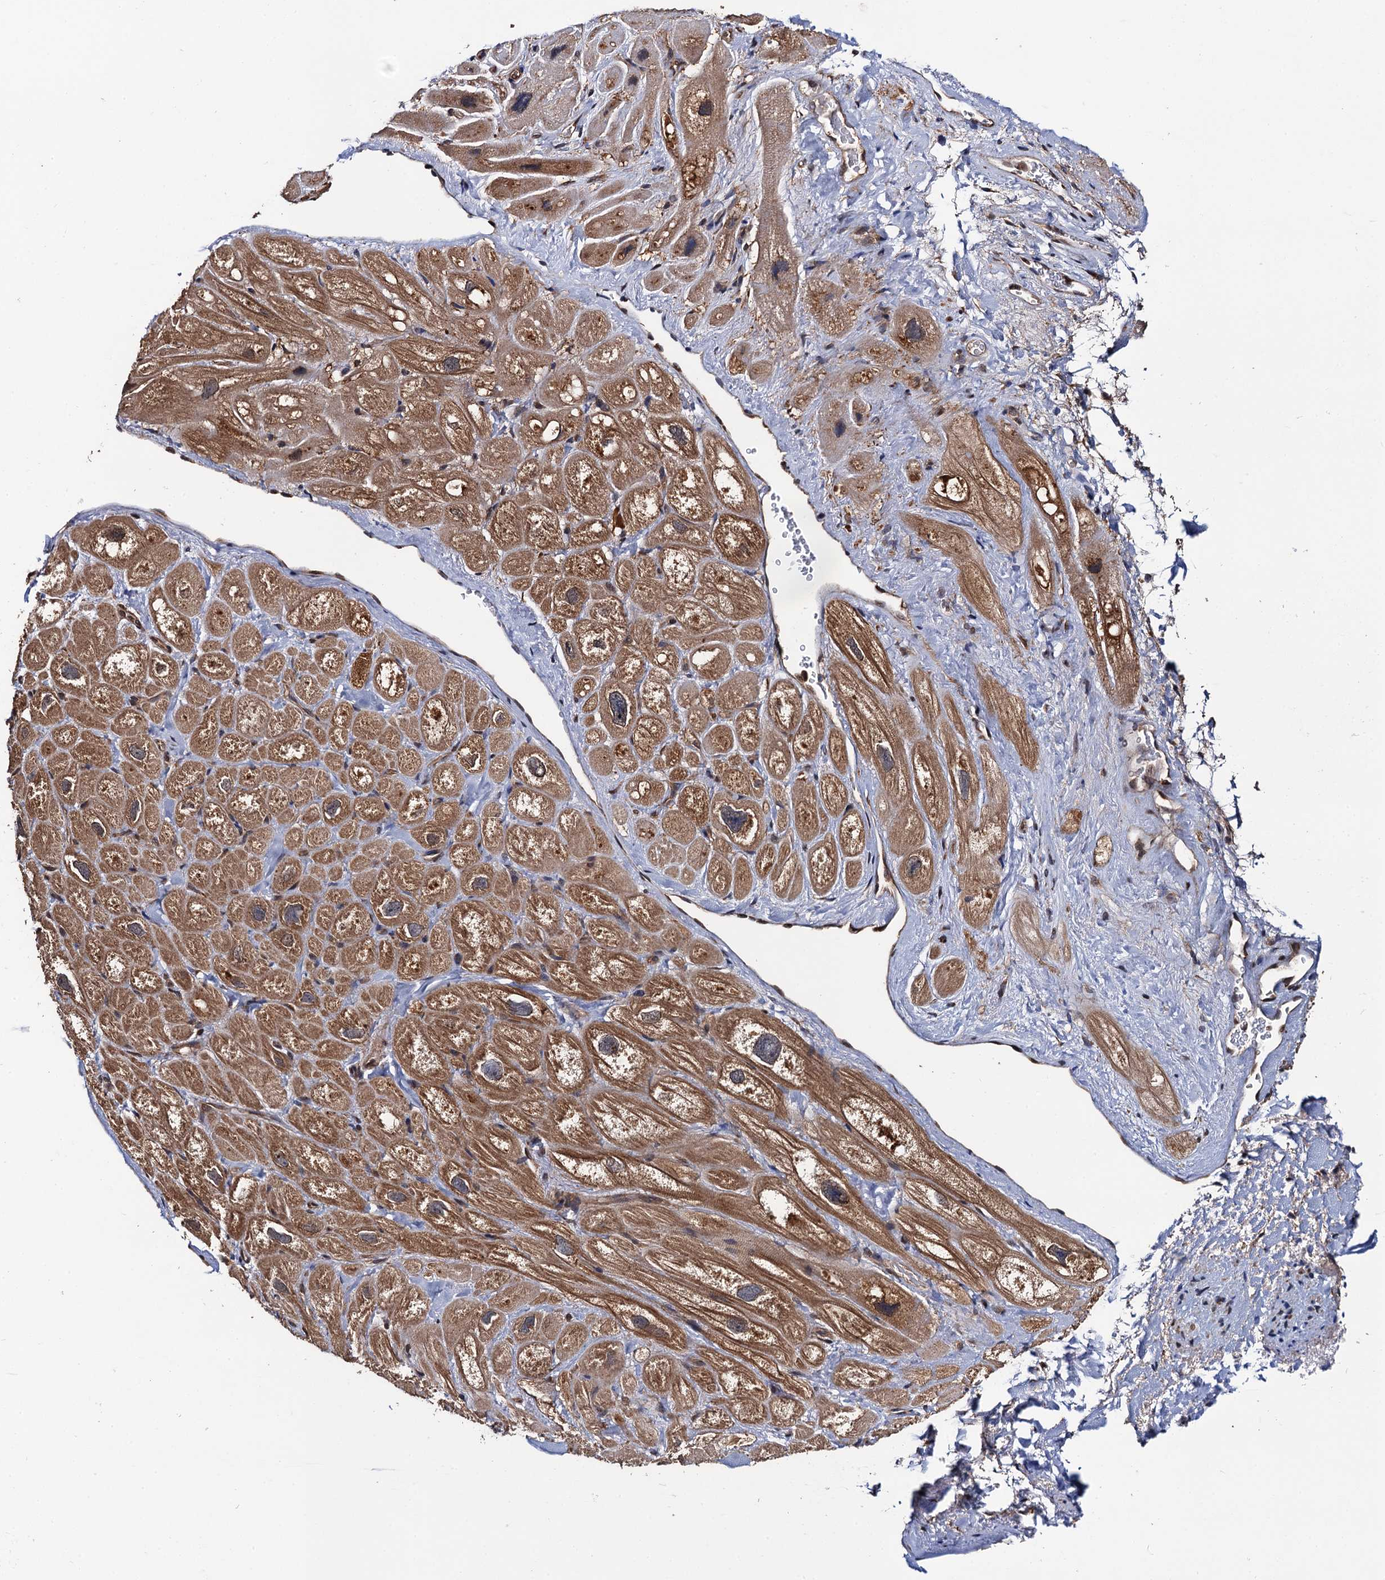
{"staining": {"intensity": "moderate", "quantity": ">75%", "location": "cytoplasmic/membranous"}, "tissue": "heart muscle", "cell_type": "Cardiomyocytes", "image_type": "normal", "snomed": [{"axis": "morphology", "description": "Normal tissue, NOS"}, {"axis": "topography", "description": "Heart"}], "caption": "Heart muscle was stained to show a protein in brown. There is medium levels of moderate cytoplasmic/membranous staining in about >75% of cardiomyocytes. (brown staining indicates protein expression, while blue staining denotes nuclei).", "gene": "MIER2", "patient": {"sex": "male", "age": 49}}